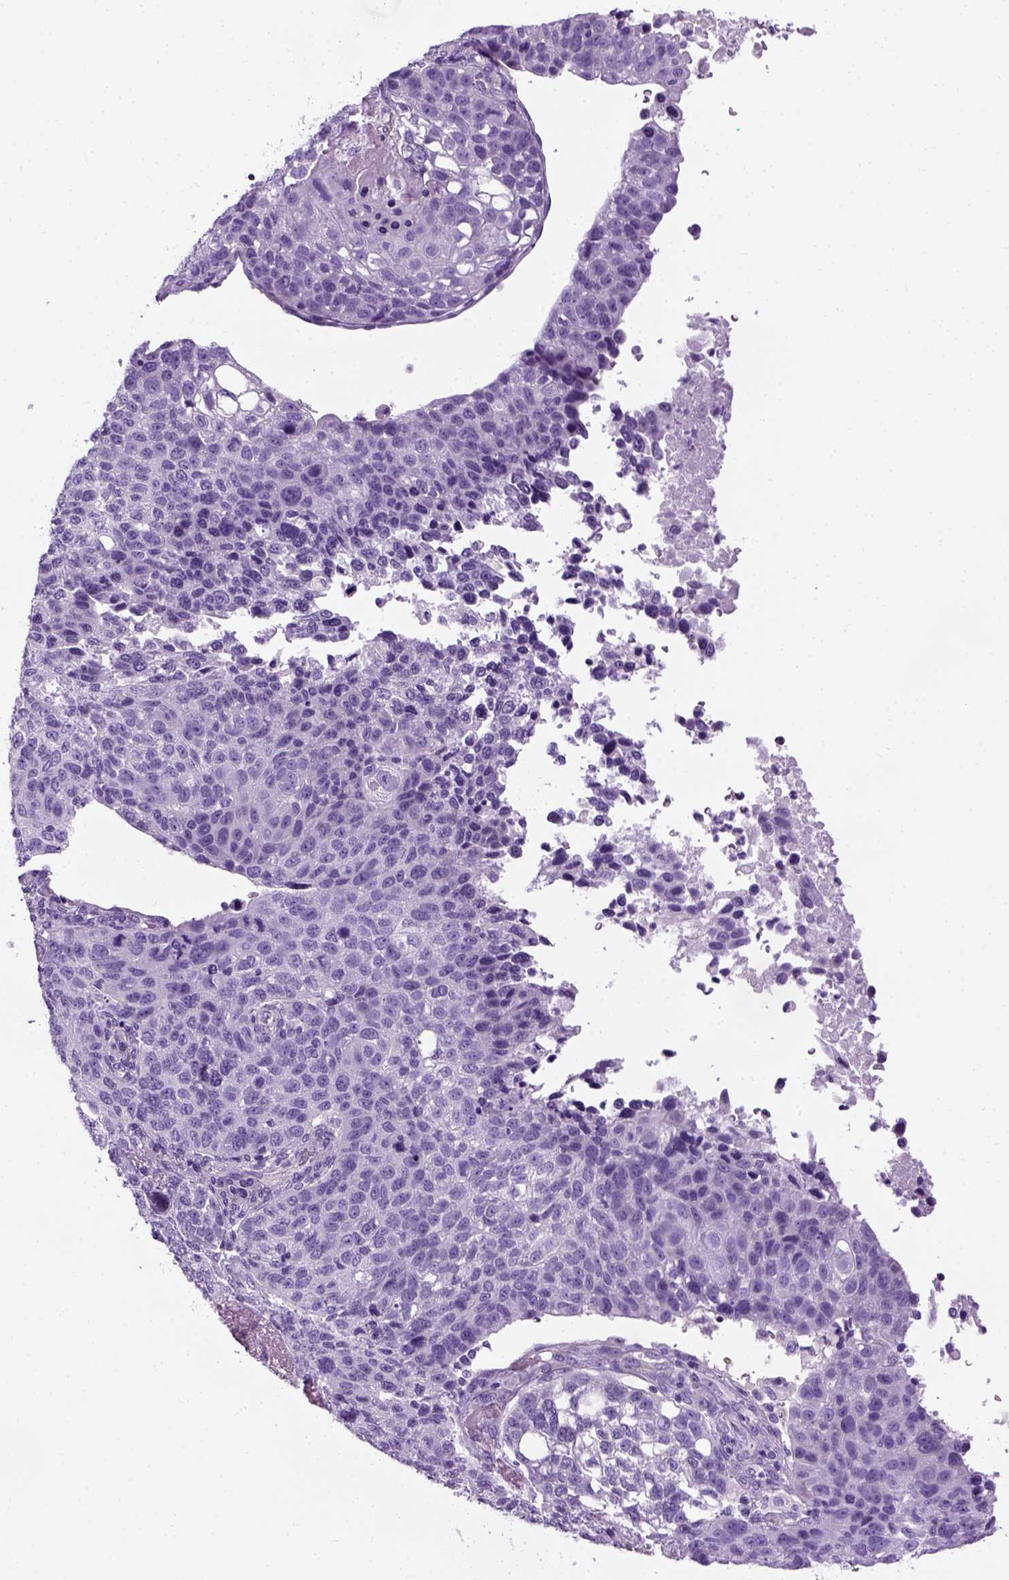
{"staining": {"intensity": "negative", "quantity": "none", "location": "none"}, "tissue": "lung cancer", "cell_type": "Tumor cells", "image_type": "cancer", "snomed": [{"axis": "morphology", "description": "Squamous cell carcinoma, NOS"}, {"axis": "topography", "description": "Lymph node"}, {"axis": "topography", "description": "Lung"}], "caption": "Lung cancer (squamous cell carcinoma) was stained to show a protein in brown. There is no significant expression in tumor cells.", "gene": "GABRB2", "patient": {"sex": "male", "age": 61}}